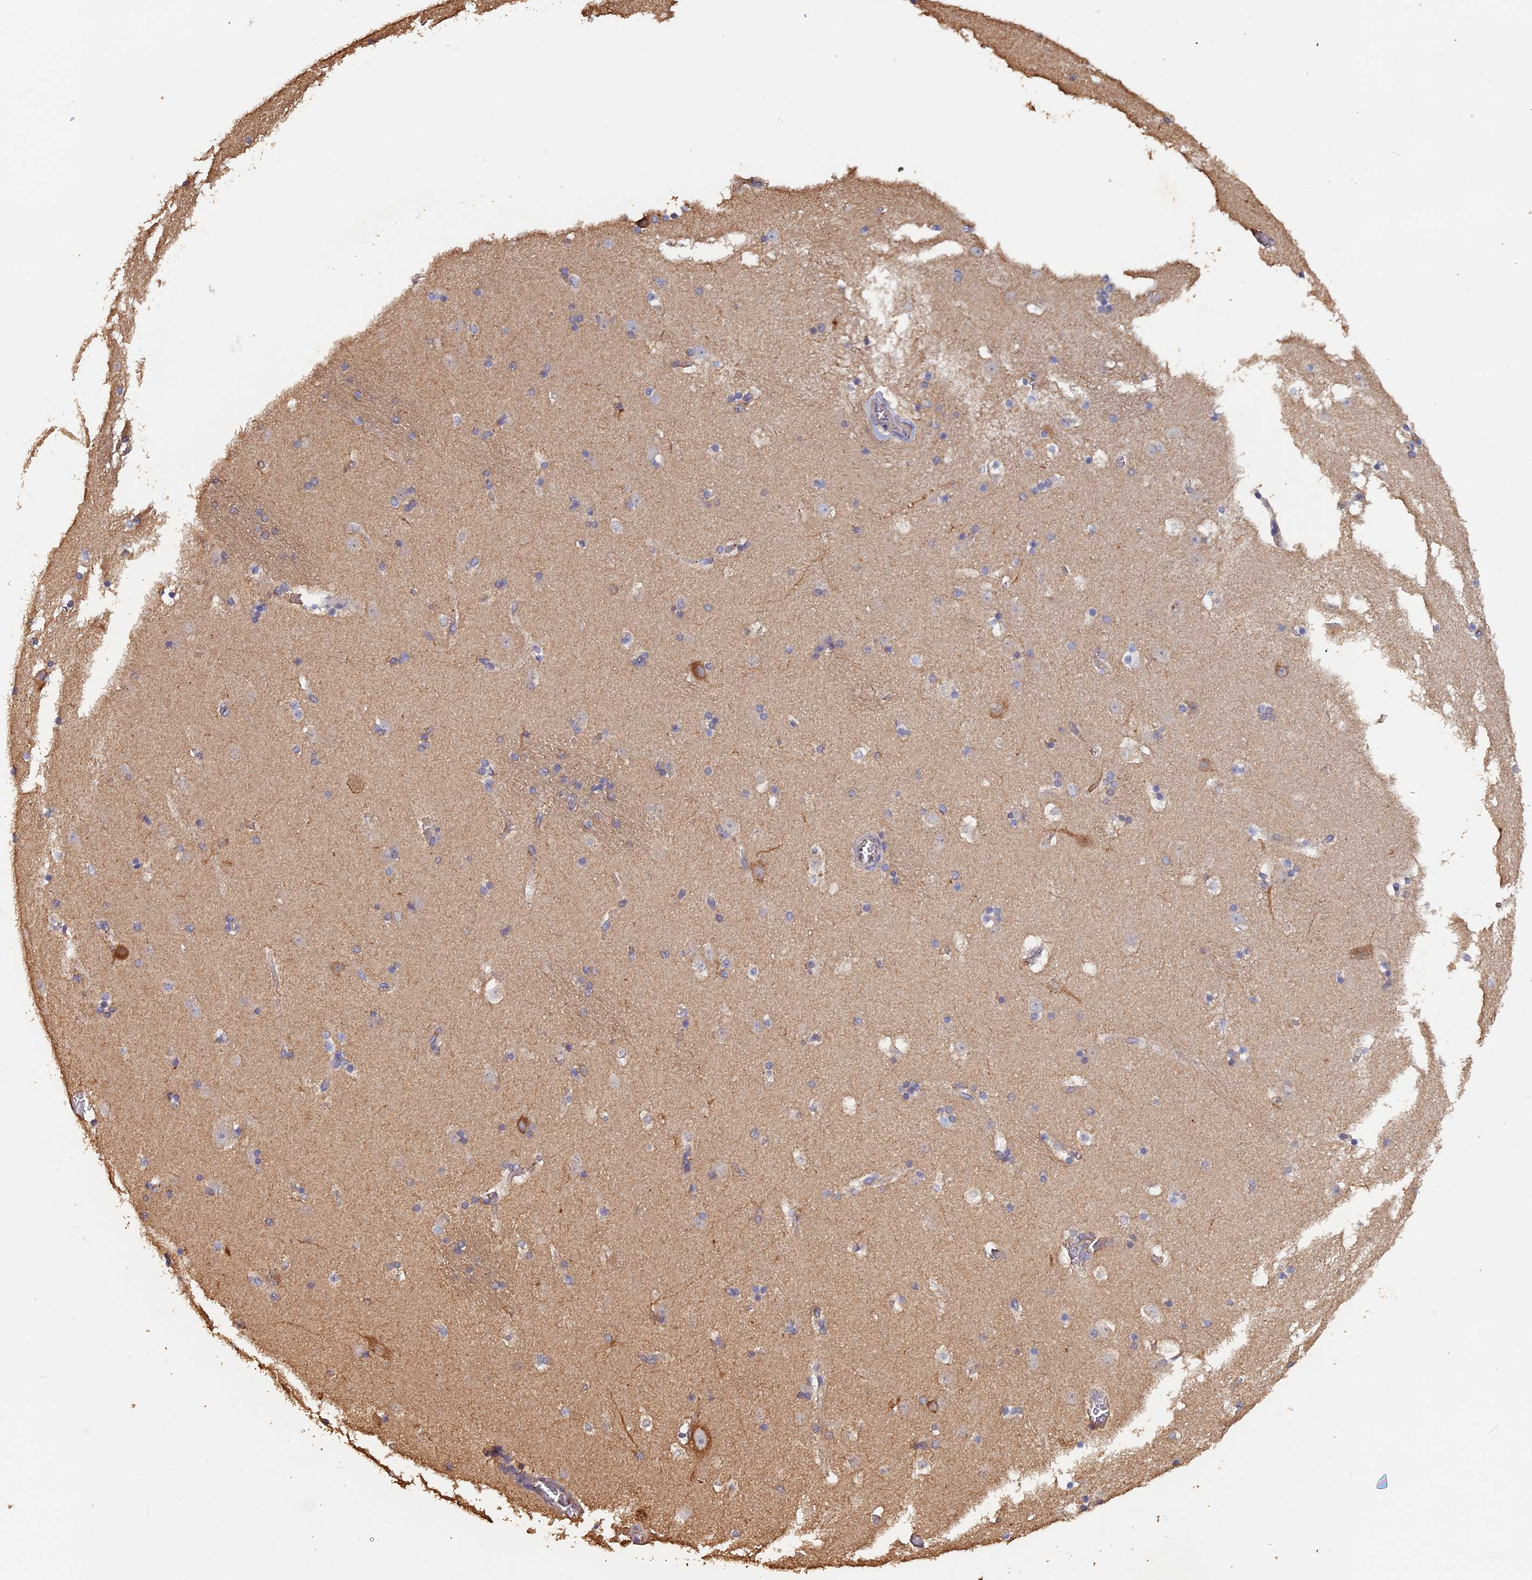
{"staining": {"intensity": "weak", "quantity": "<25%", "location": "cytoplasmic/membranous"}, "tissue": "caudate", "cell_type": "Glial cells", "image_type": "normal", "snomed": [{"axis": "morphology", "description": "Normal tissue, NOS"}, {"axis": "topography", "description": "Lateral ventricle wall"}], "caption": "Immunohistochemistry (IHC) histopathology image of normal human caudate stained for a protein (brown), which shows no expression in glial cells. (Immunohistochemistry, brightfield microscopy, high magnification).", "gene": "PIGQ", "patient": {"sex": "male", "age": 45}}